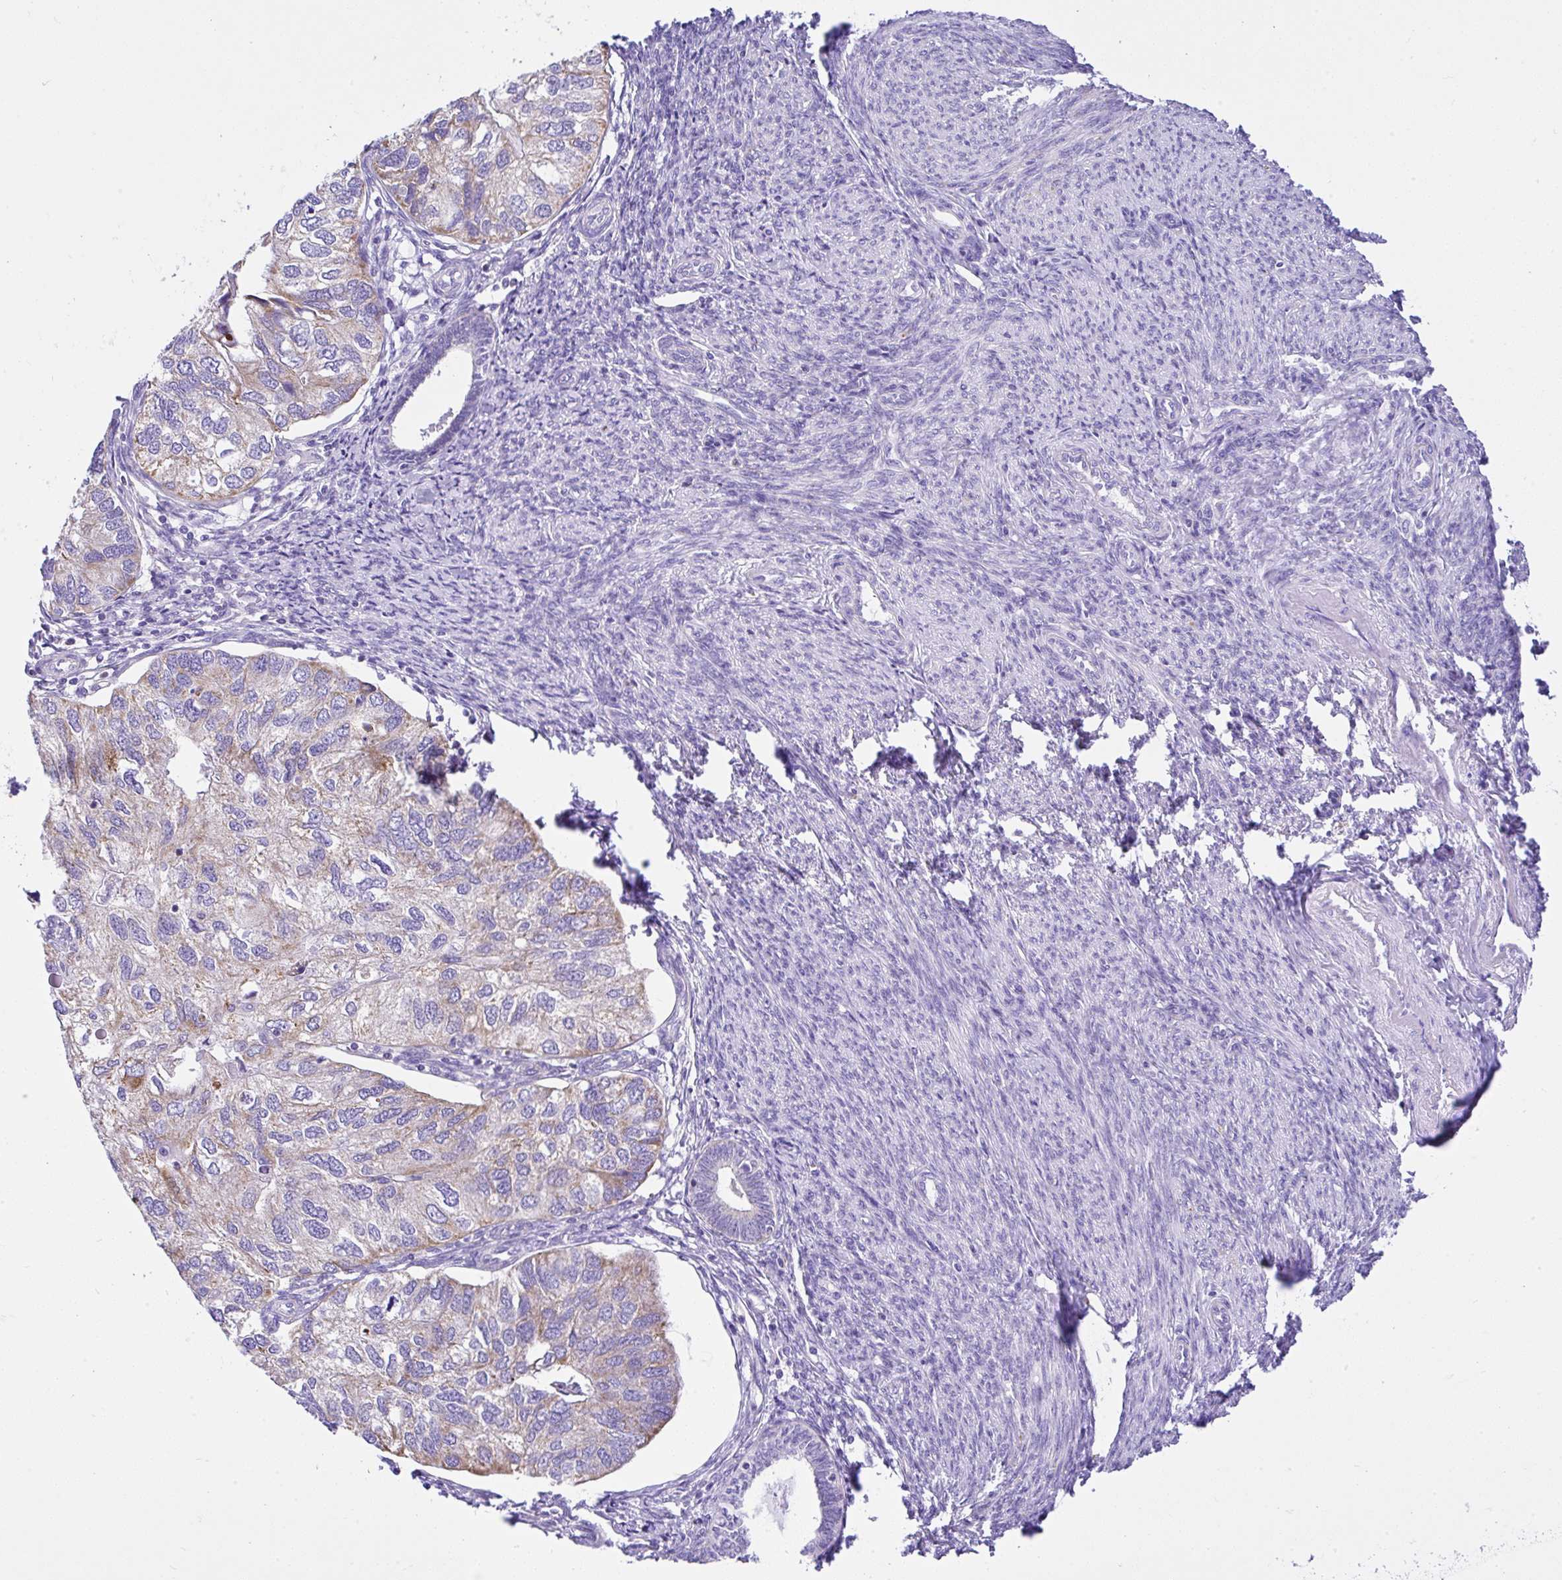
{"staining": {"intensity": "weak", "quantity": "<25%", "location": "cytoplasmic/membranous"}, "tissue": "endometrial cancer", "cell_type": "Tumor cells", "image_type": "cancer", "snomed": [{"axis": "morphology", "description": "Carcinoma, NOS"}, {"axis": "topography", "description": "Uterus"}], "caption": "Immunohistochemistry of endometrial cancer (carcinoma) demonstrates no staining in tumor cells.", "gene": "SLC13A1", "patient": {"sex": "female", "age": 76}}